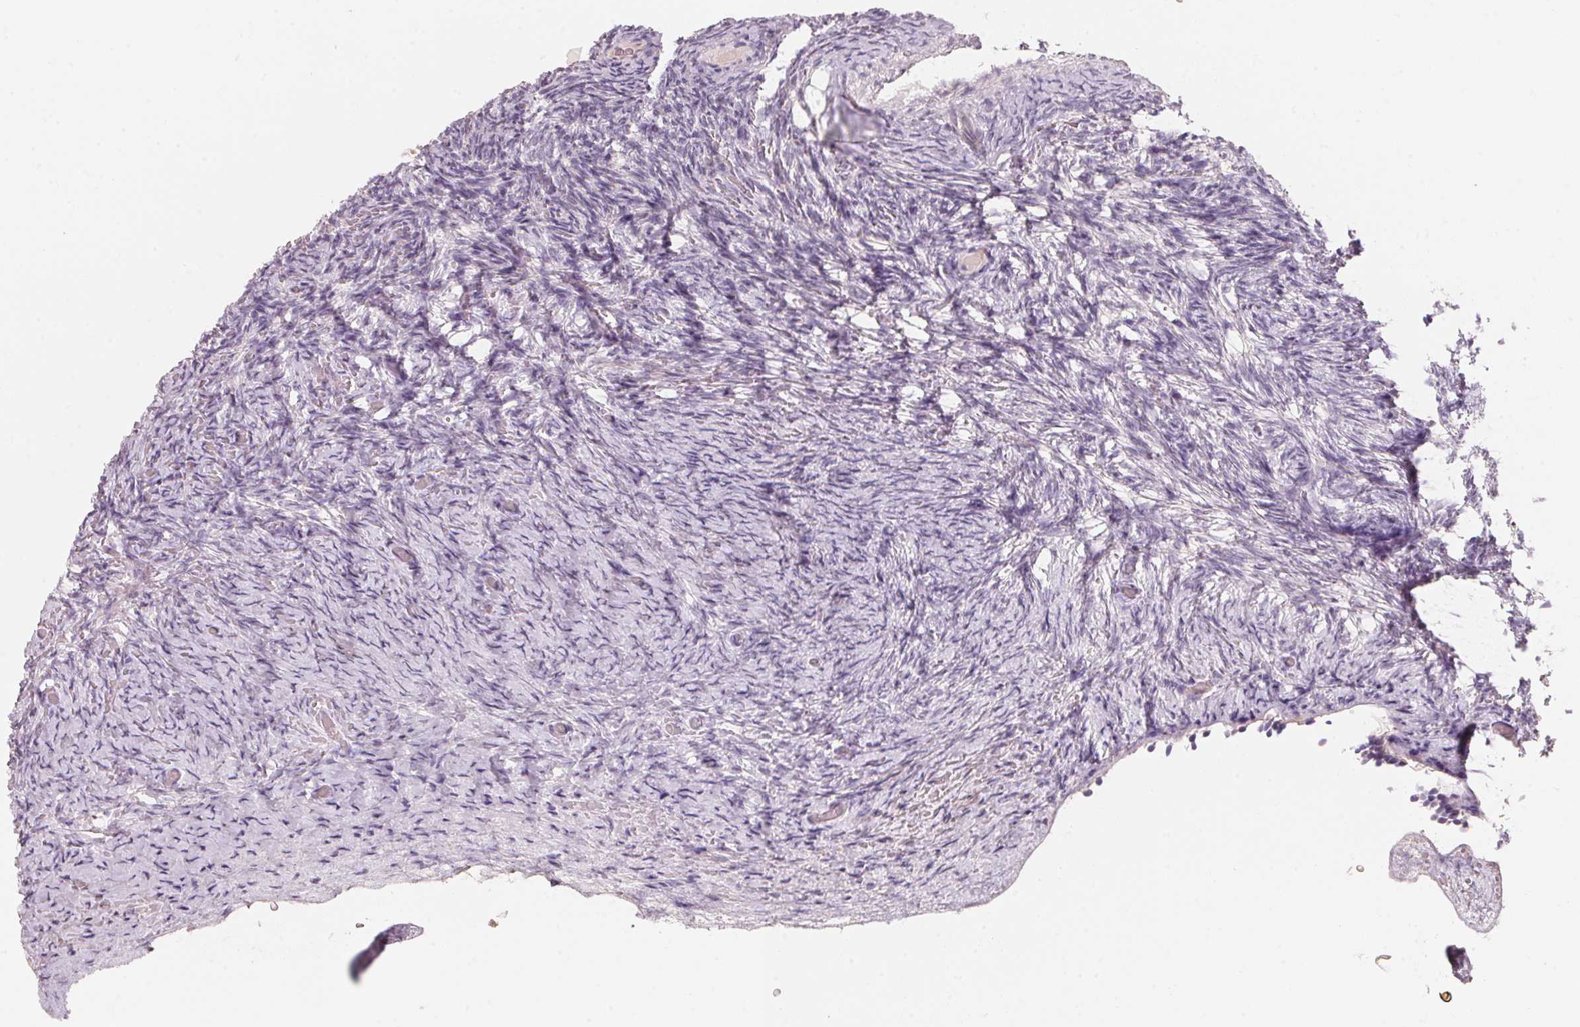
{"staining": {"intensity": "negative", "quantity": "none", "location": "none"}, "tissue": "ovary", "cell_type": "Ovarian stroma cells", "image_type": "normal", "snomed": [{"axis": "morphology", "description": "Normal tissue, NOS"}, {"axis": "topography", "description": "Ovary"}], "caption": "DAB immunohistochemical staining of benign human ovary reveals no significant positivity in ovarian stroma cells. (DAB (3,3'-diaminobenzidine) IHC visualized using brightfield microscopy, high magnification).", "gene": "TREH", "patient": {"sex": "female", "age": 34}}